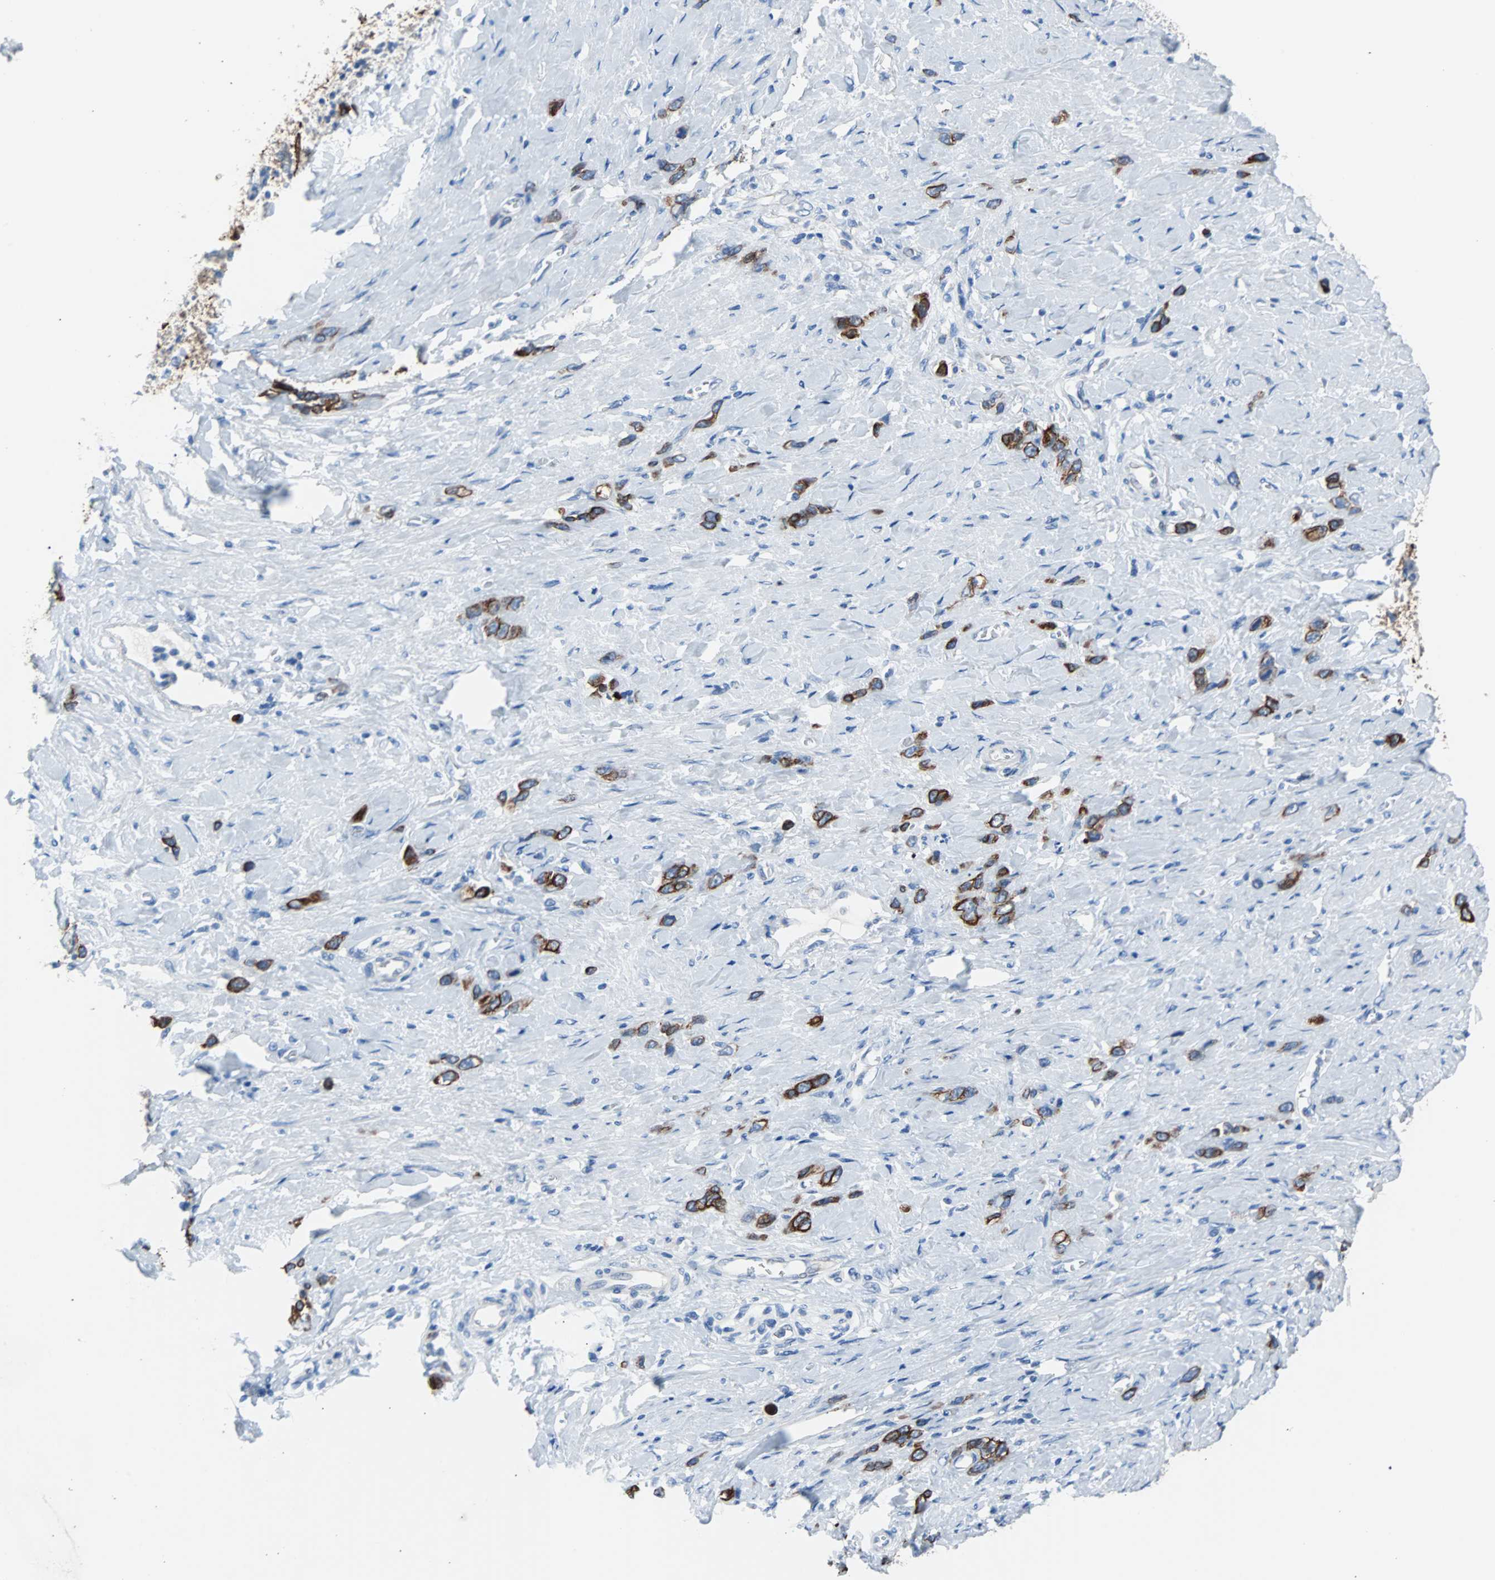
{"staining": {"intensity": "strong", "quantity": ">75%", "location": "cytoplasmic/membranous"}, "tissue": "stomach cancer", "cell_type": "Tumor cells", "image_type": "cancer", "snomed": [{"axis": "morphology", "description": "Normal tissue, NOS"}, {"axis": "morphology", "description": "Adenocarcinoma, NOS"}, {"axis": "morphology", "description": "Adenocarcinoma, High grade"}, {"axis": "topography", "description": "Stomach, upper"}, {"axis": "topography", "description": "Stomach"}], "caption": "A brown stain highlights strong cytoplasmic/membranous expression of a protein in human stomach cancer tumor cells.", "gene": "KRT7", "patient": {"sex": "female", "age": 65}}